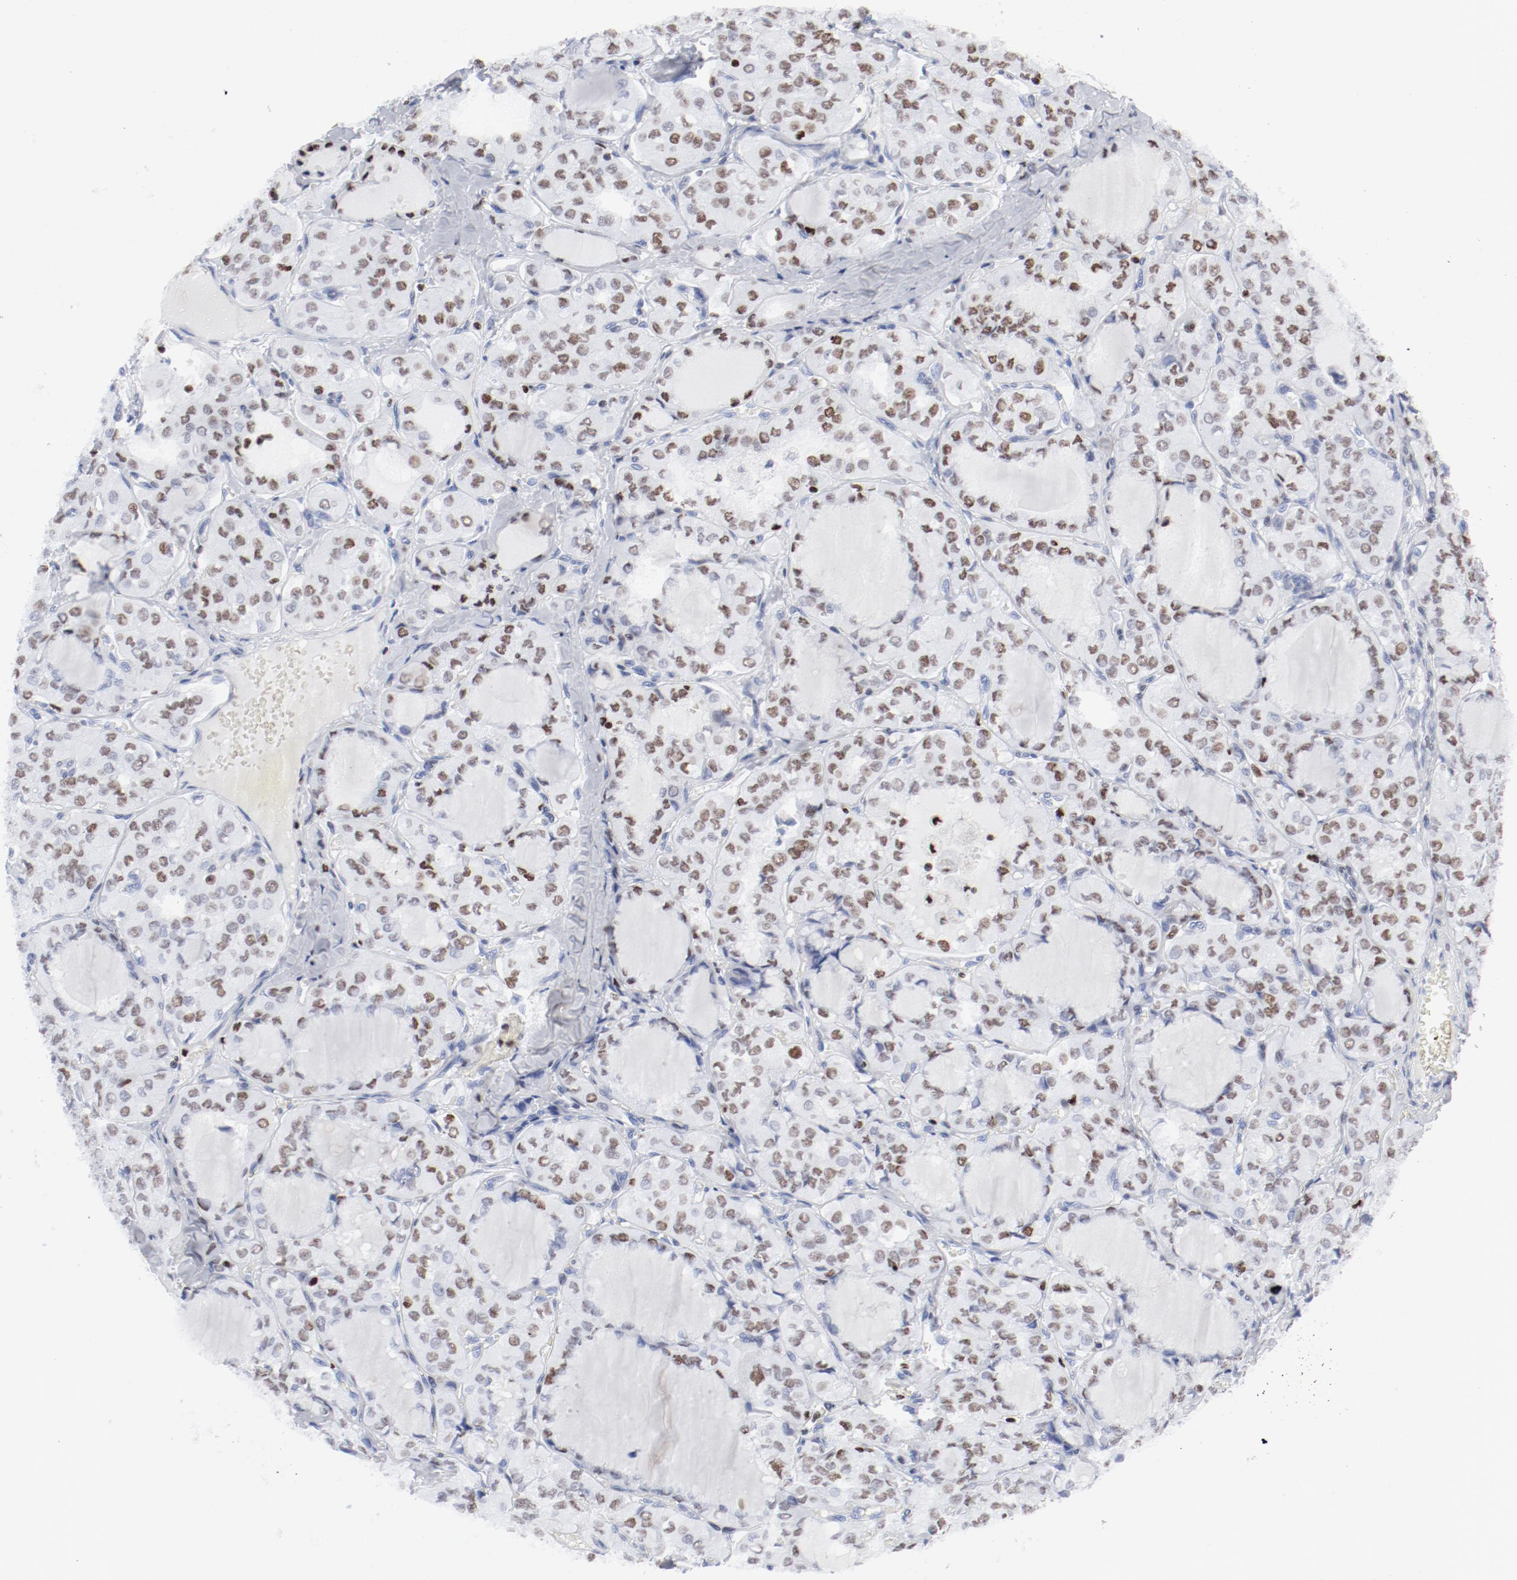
{"staining": {"intensity": "moderate", "quantity": ">75%", "location": "nuclear"}, "tissue": "thyroid cancer", "cell_type": "Tumor cells", "image_type": "cancer", "snomed": [{"axis": "morphology", "description": "Papillary adenocarcinoma, NOS"}, {"axis": "topography", "description": "Thyroid gland"}], "caption": "Protein expression analysis of thyroid cancer shows moderate nuclear expression in approximately >75% of tumor cells.", "gene": "SMARCC2", "patient": {"sex": "male", "age": 20}}